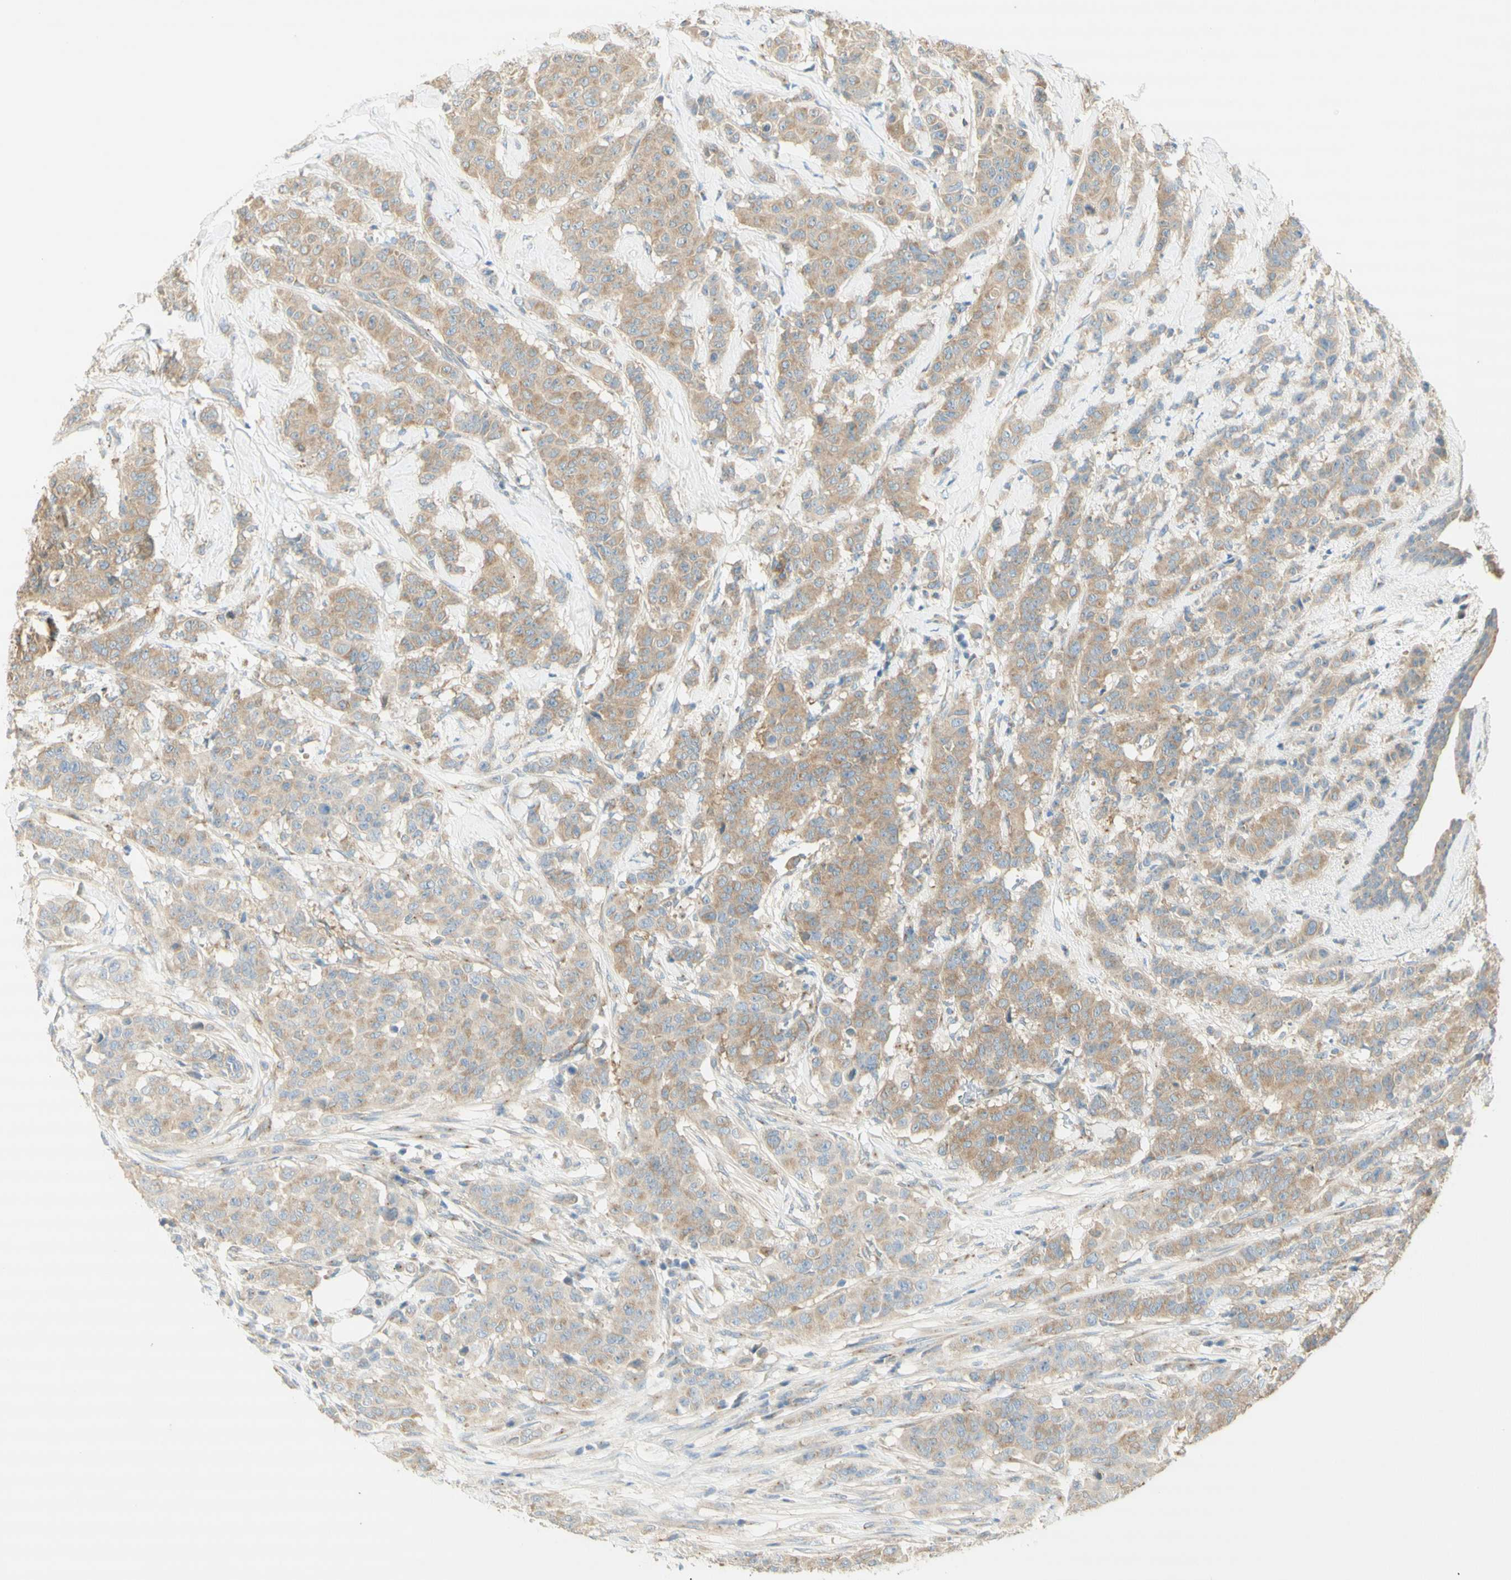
{"staining": {"intensity": "weak", "quantity": "25%-75%", "location": "cytoplasmic/membranous"}, "tissue": "breast cancer", "cell_type": "Tumor cells", "image_type": "cancer", "snomed": [{"axis": "morphology", "description": "Normal tissue, NOS"}, {"axis": "morphology", "description": "Duct carcinoma"}, {"axis": "topography", "description": "Breast"}], "caption": "Weak cytoplasmic/membranous staining is identified in about 25%-75% of tumor cells in breast intraductal carcinoma.", "gene": "DYNC1H1", "patient": {"sex": "female", "age": 40}}